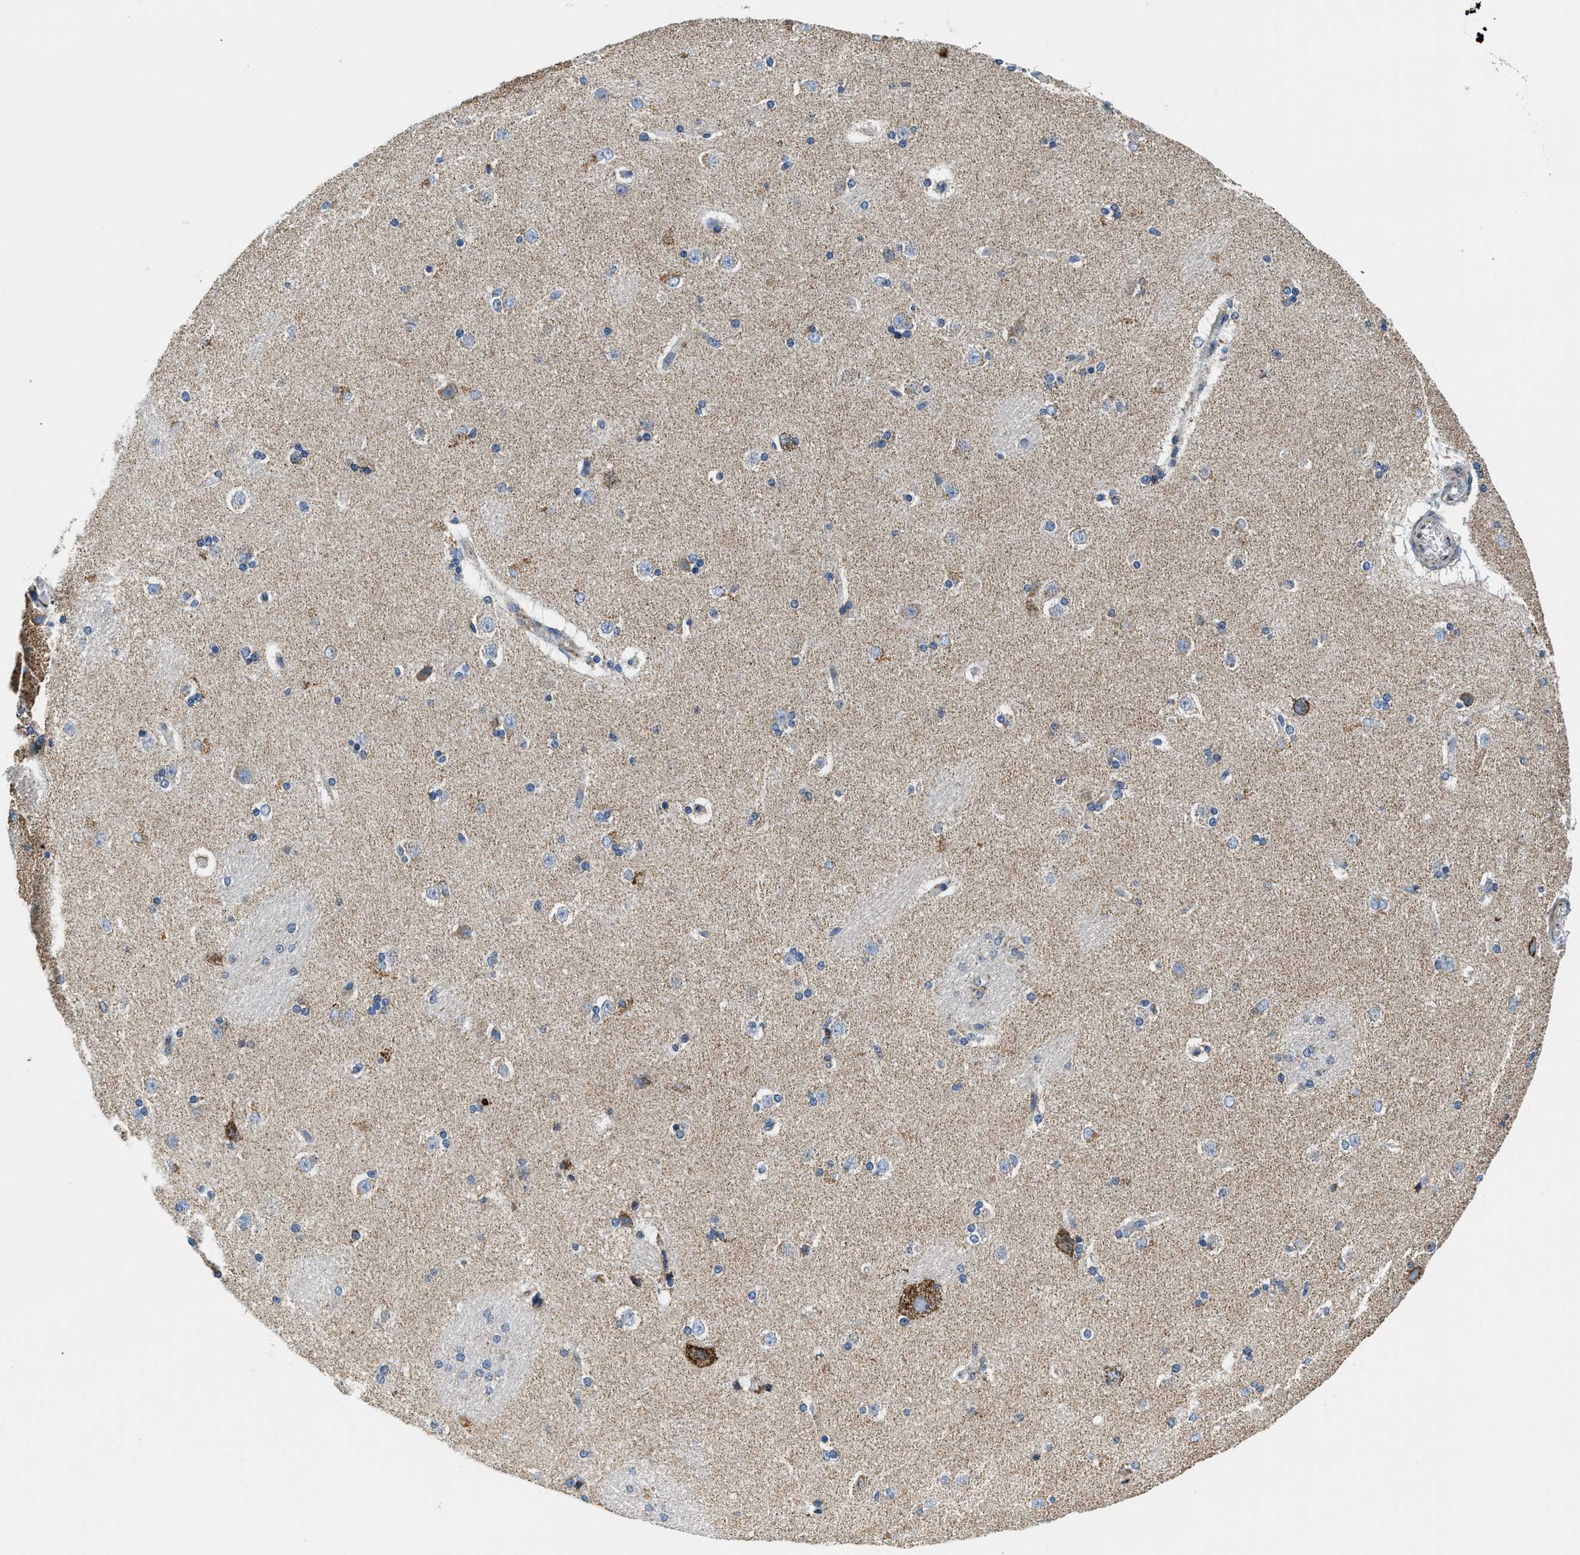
{"staining": {"intensity": "weak", "quantity": "<25%", "location": "cytoplasmic/membranous"}, "tissue": "caudate", "cell_type": "Glial cells", "image_type": "normal", "snomed": [{"axis": "morphology", "description": "Normal tissue, NOS"}, {"axis": "topography", "description": "Lateral ventricle wall"}], "caption": "DAB (3,3'-diaminobenzidine) immunohistochemical staining of normal human caudate displays no significant expression in glial cells. (DAB IHC with hematoxylin counter stain).", "gene": "SFXN1", "patient": {"sex": "female", "age": 19}}